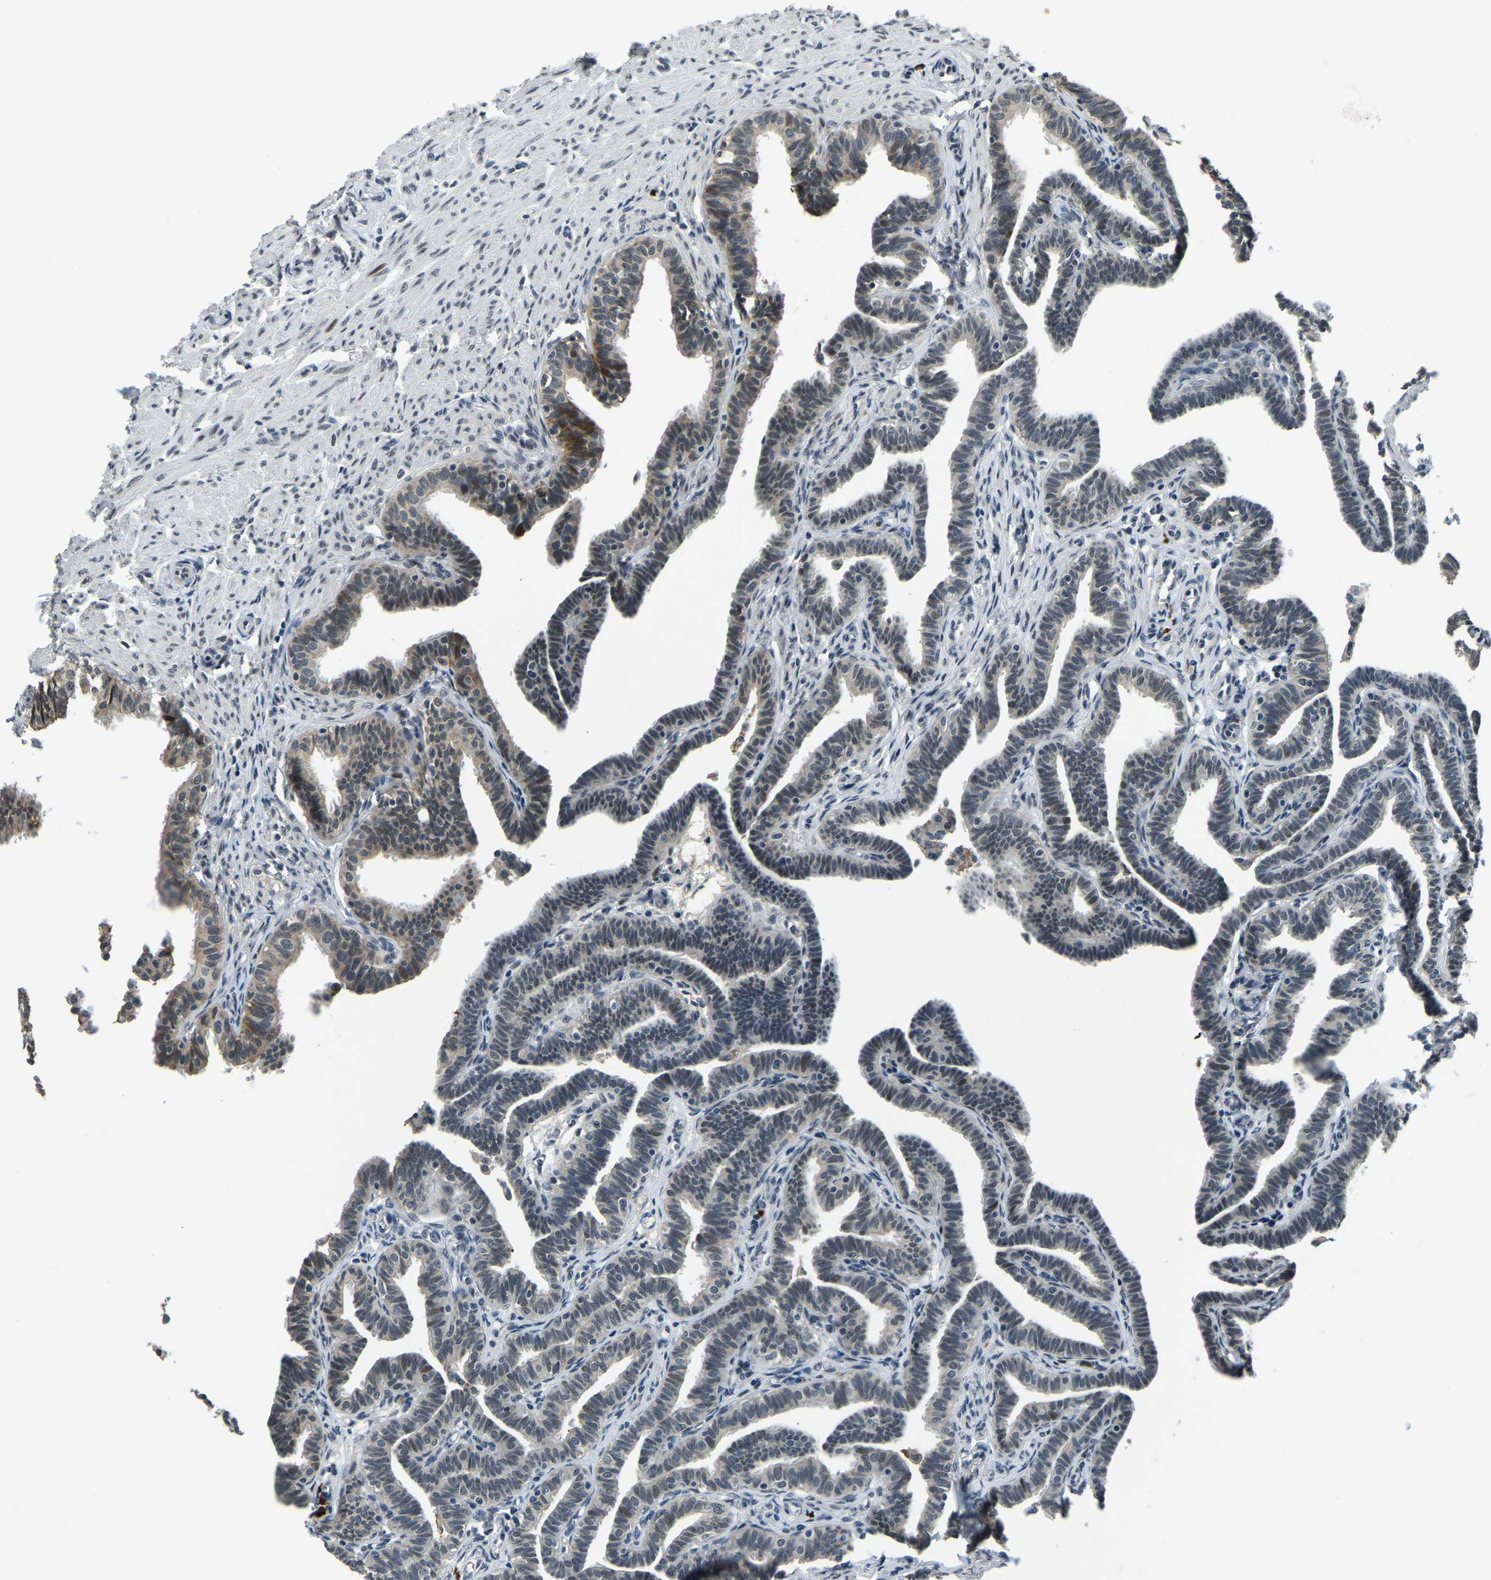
{"staining": {"intensity": "moderate", "quantity": "25%-75%", "location": "nuclear"}, "tissue": "fallopian tube", "cell_type": "Glandular cells", "image_type": "normal", "snomed": [{"axis": "morphology", "description": "Normal tissue, NOS"}, {"axis": "topography", "description": "Fallopian tube"}, {"axis": "topography", "description": "Ovary"}], "caption": "Immunohistochemistry of benign human fallopian tube shows medium levels of moderate nuclear positivity in about 25%-75% of glandular cells.", "gene": "ING2", "patient": {"sex": "female", "age": 23}}